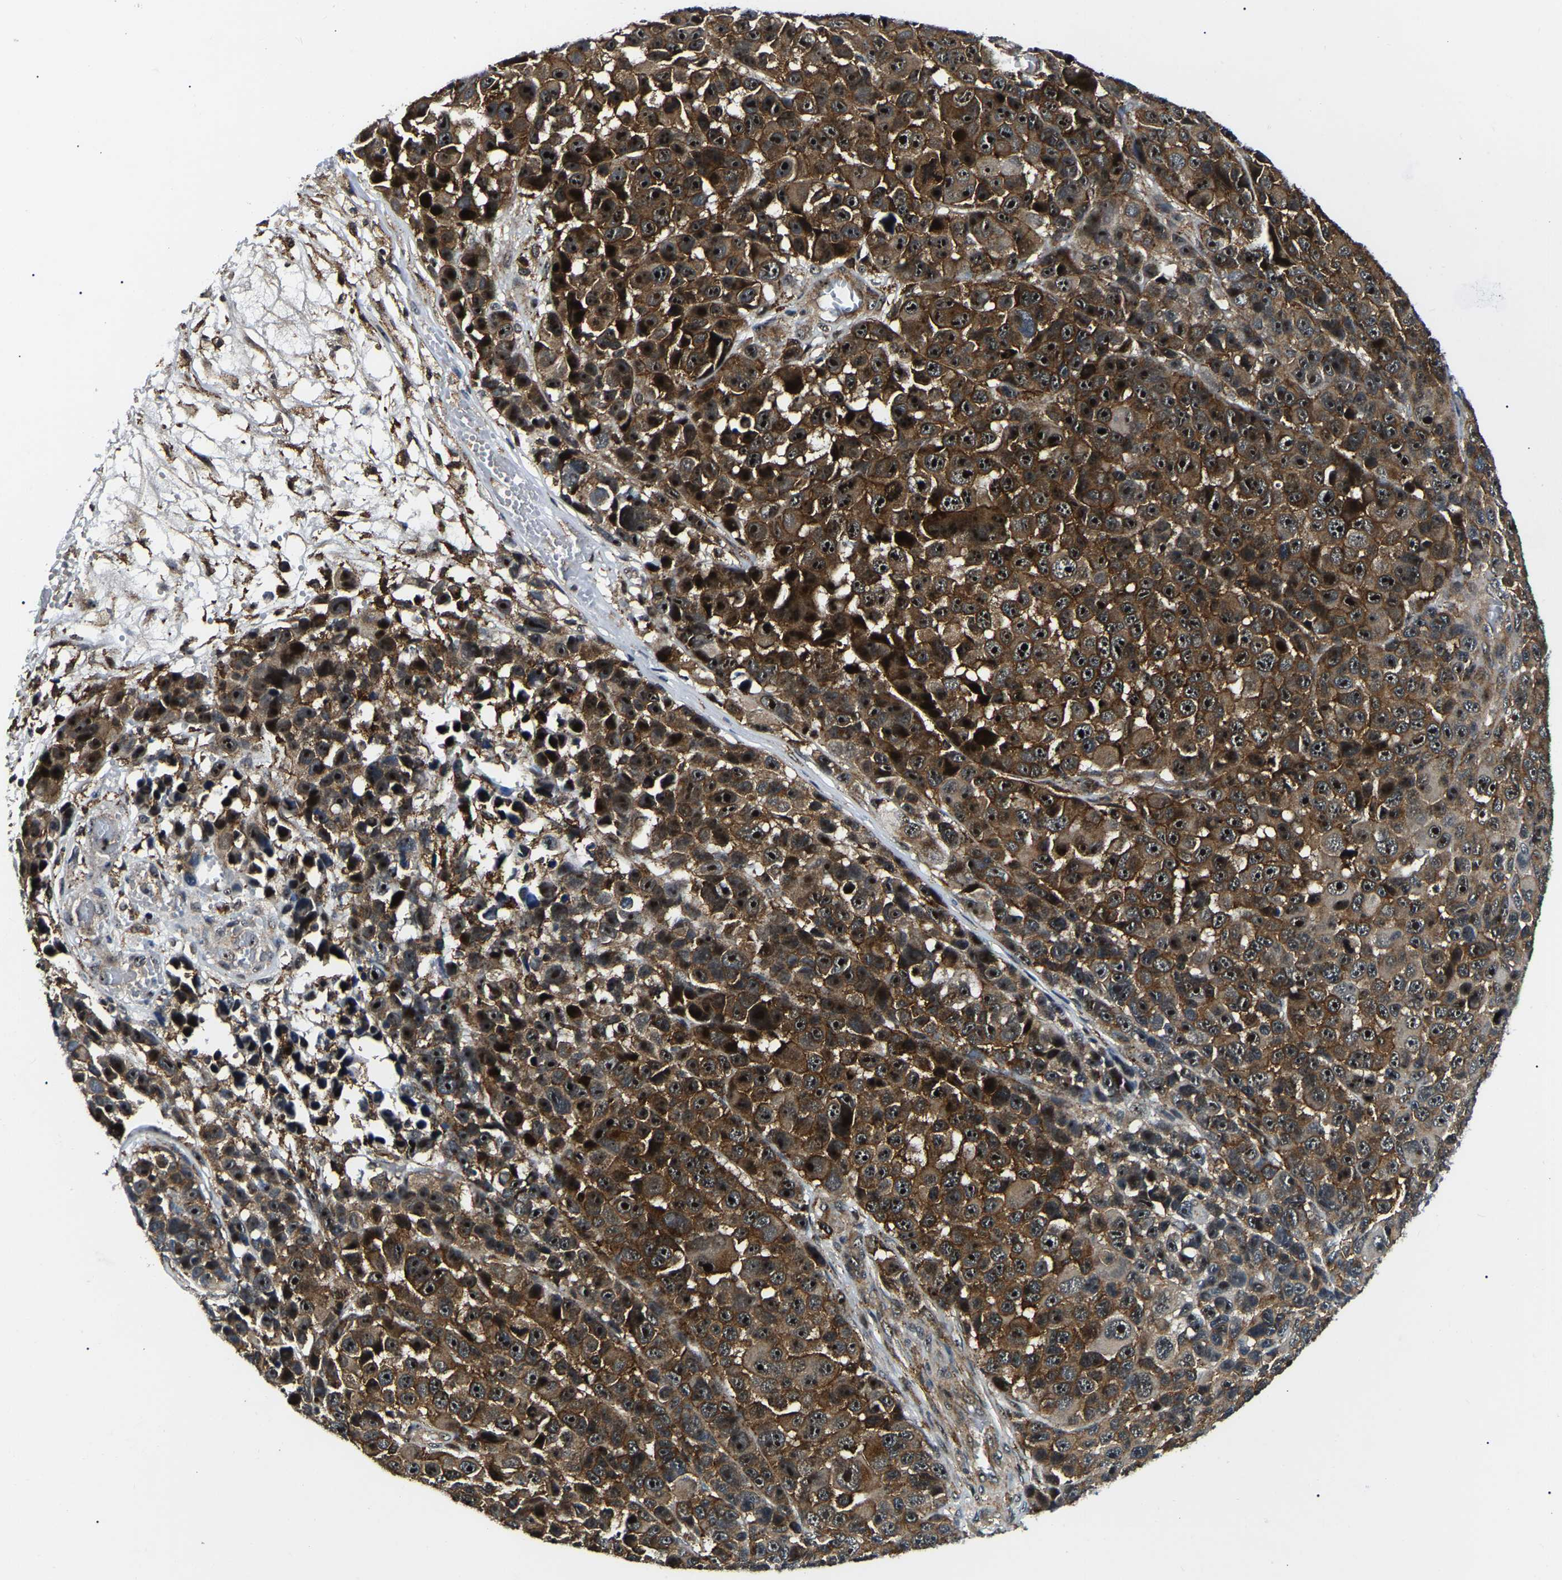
{"staining": {"intensity": "strong", "quantity": ">75%", "location": "cytoplasmic/membranous,nuclear"}, "tissue": "melanoma", "cell_type": "Tumor cells", "image_type": "cancer", "snomed": [{"axis": "morphology", "description": "Malignant melanoma, NOS"}, {"axis": "topography", "description": "Skin"}], "caption": "Immunohistochemistry (IHC) photomicrograph of melanoma stained for a protein (brown), which exhibits high levels of strong cytoplasmic/membranous and nuclear staining in about >75% of tumor cells.", "gene": "RRP1B", "patient": {"sex": "male", "age": 53}}